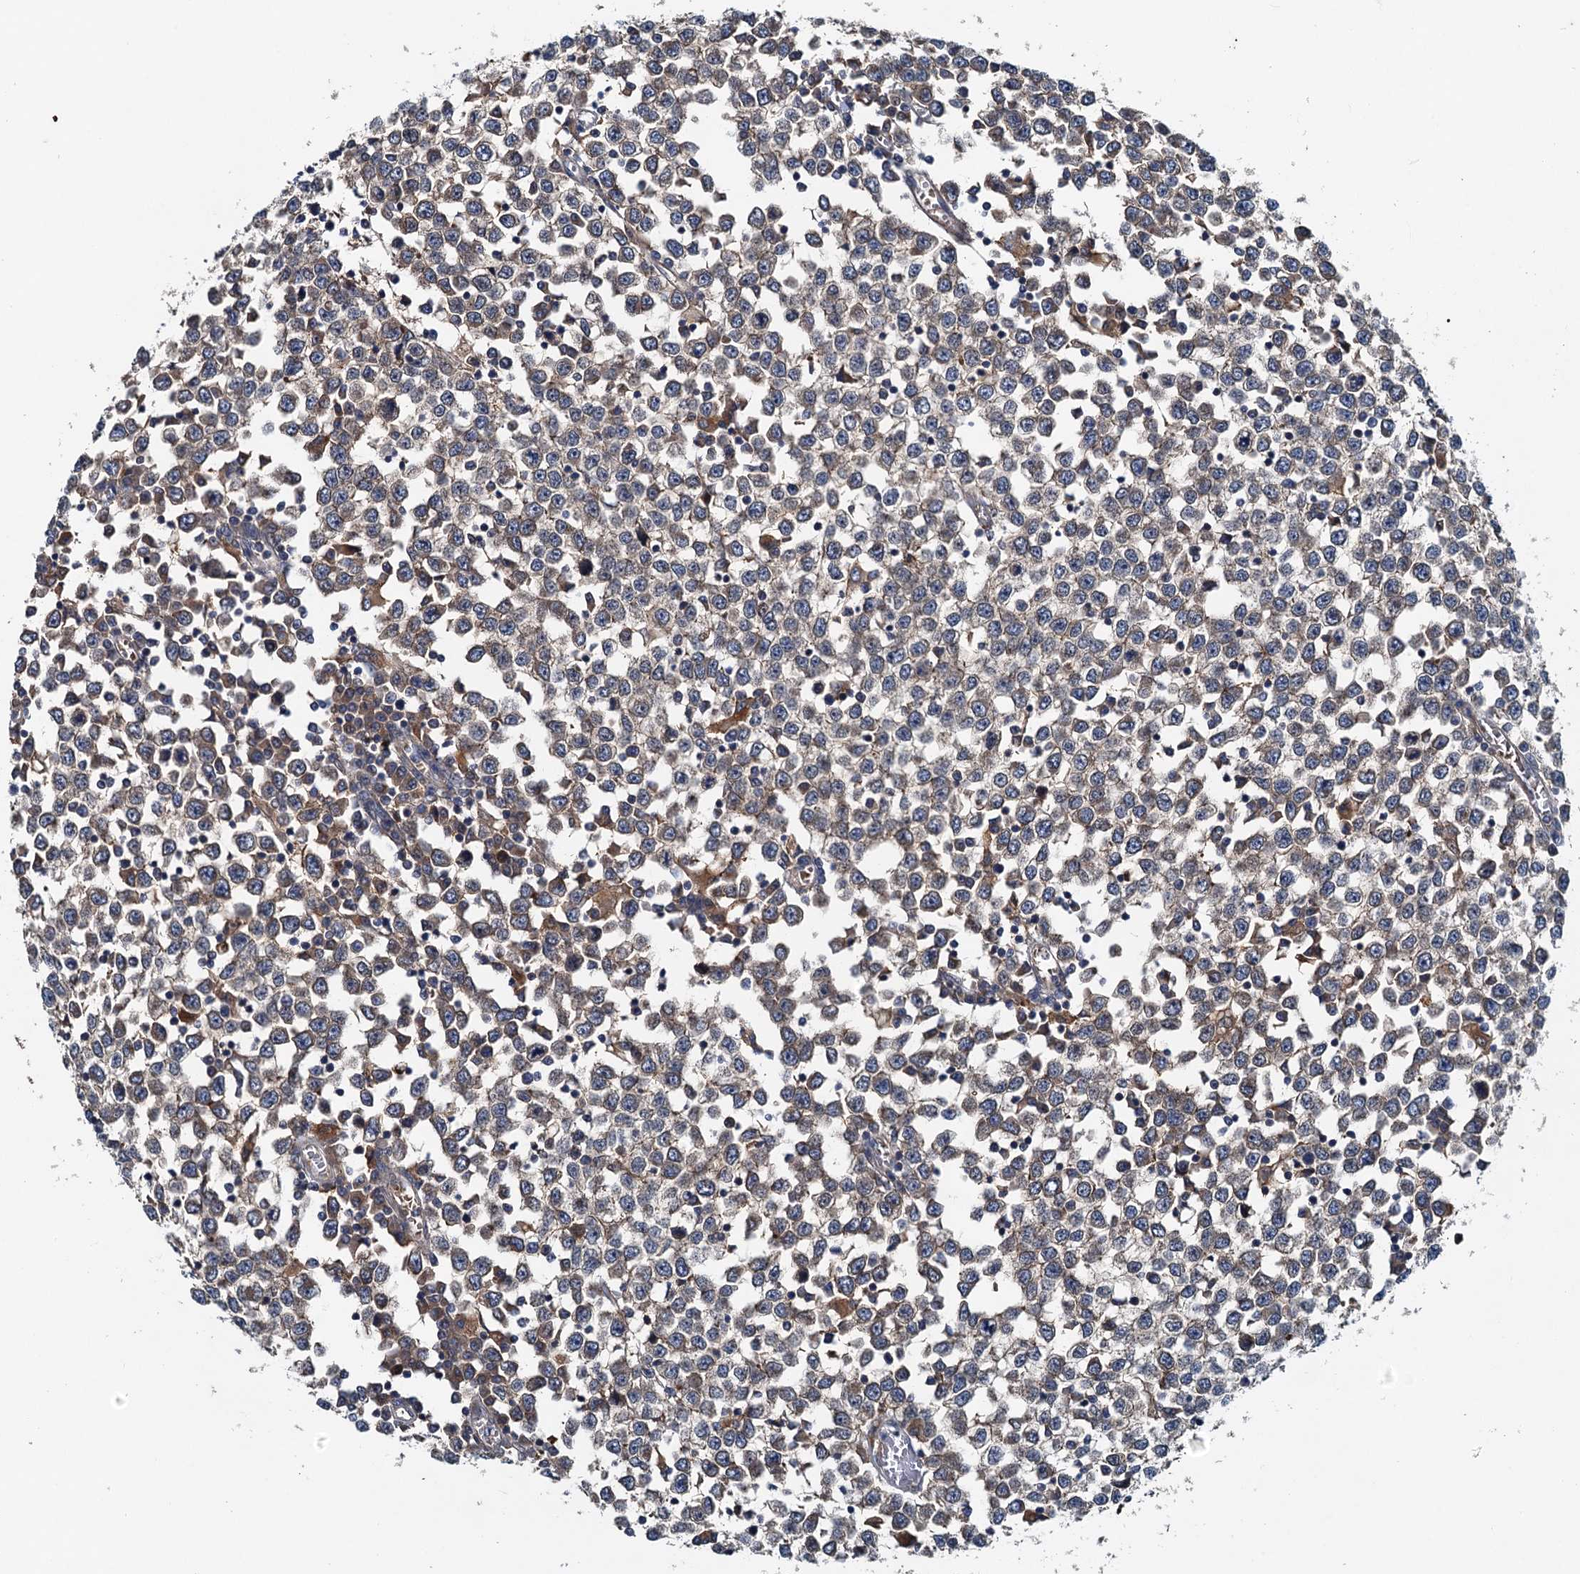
{"staining": {"intensity": "weak", "quantity": "25%-75%", "location": "cytoplasmic/membranous"}, "tissue": "testis cancer", "cell_type": "Tumor cells", "image_type": "cancer", "snomed": [{"axis": "morphology", "description": "Seminoma, NOS"}, {"axis": "topography", "description": "Testis"}], "caption": "IHC of human testis cancer (seminoma) displays low levels of weak cytoplasmic/membranous staining in approximately 25%-75% of tumor cells. Nuclei are stained in blue.", "gene": "EFL1", "patient": {"sex": "male", "age": 65}}